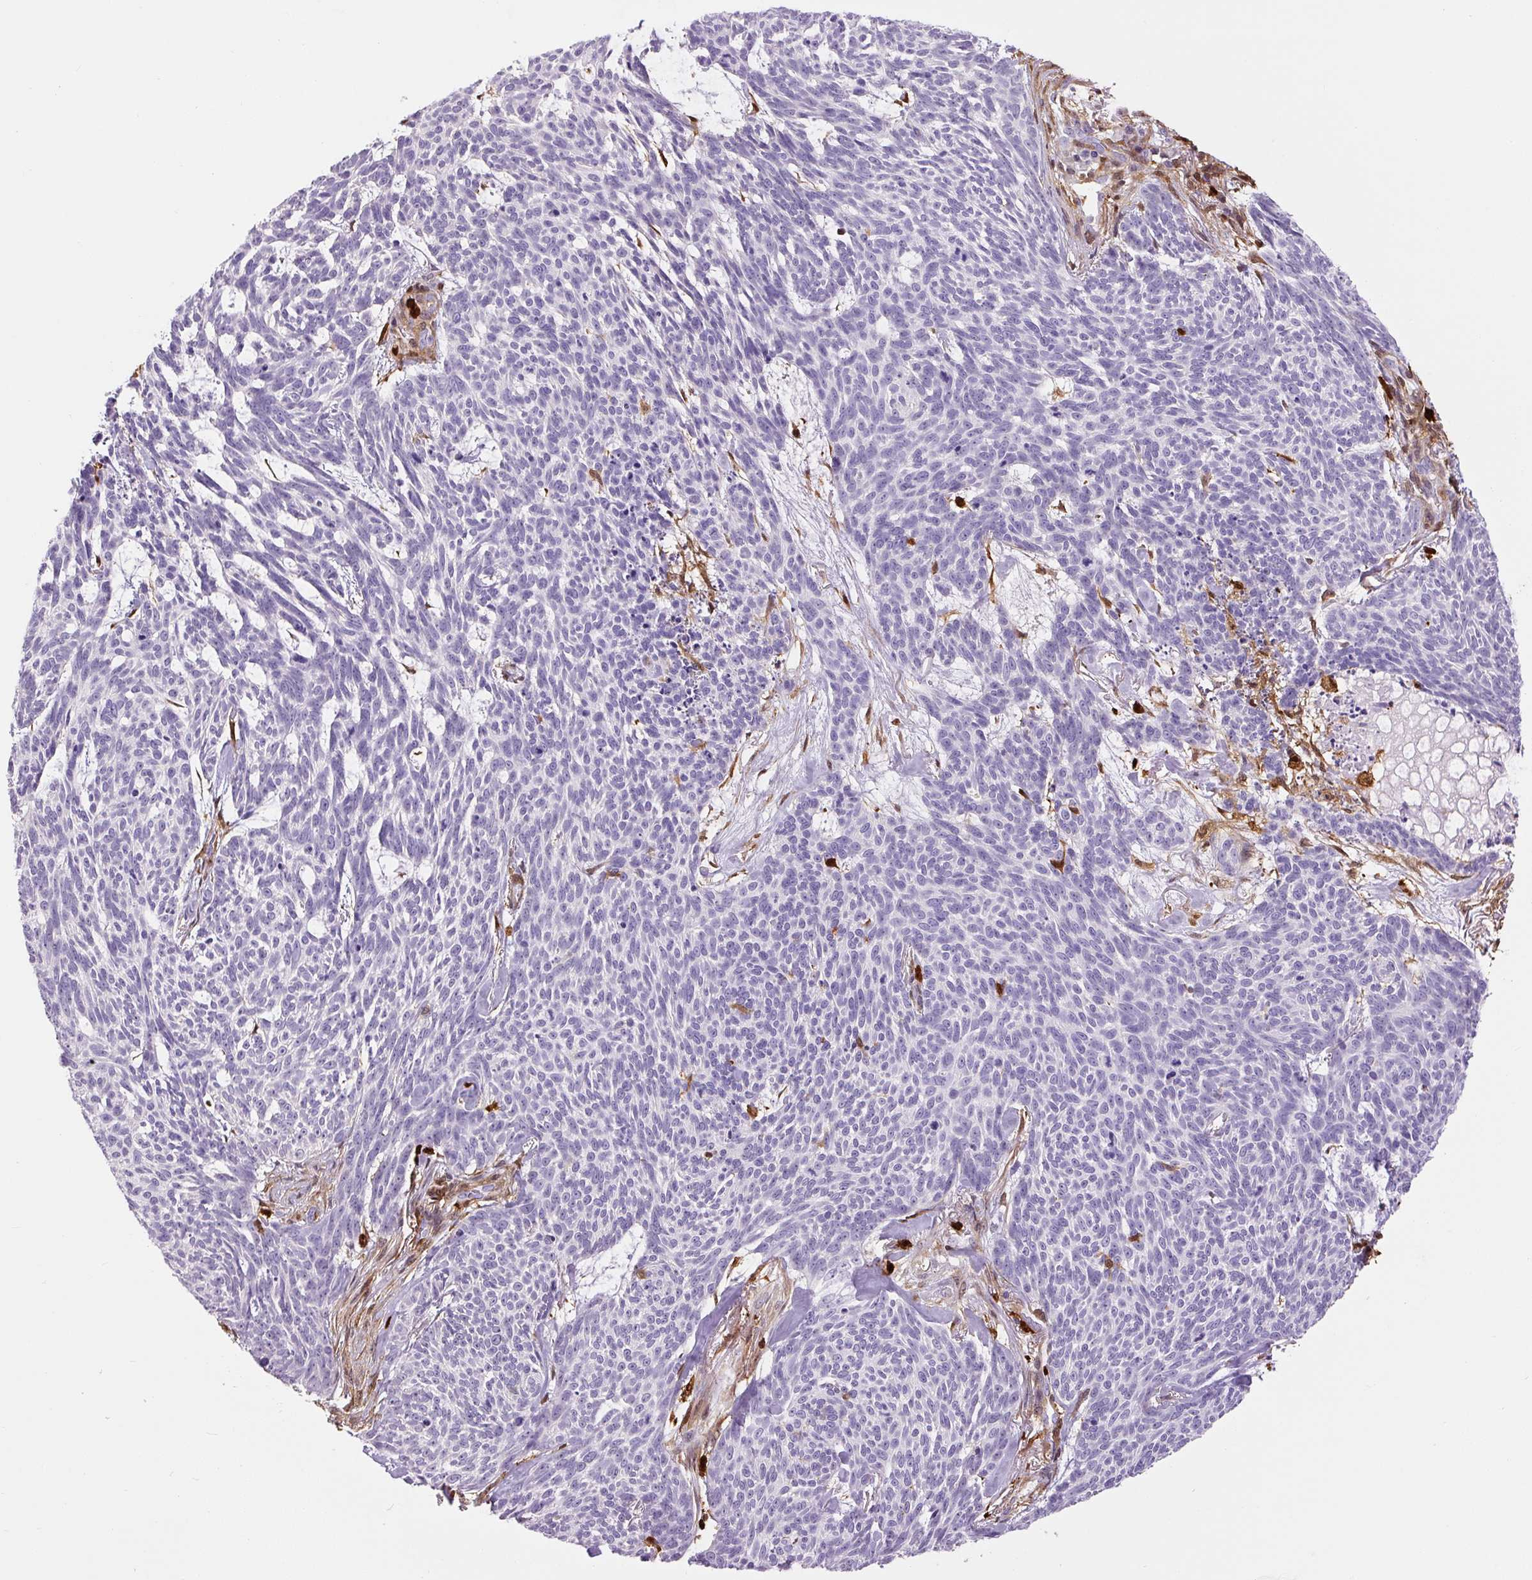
{"staining": {"intensity": "negative", "quantity": "none", "location": "none"}, "tissue": "skin cancer", "cell_type": "Tumor cells", "image_type": "cancer", "snomed": [{"axis": "morphology", "description": "Basal cell carcinoma"}, {"axis": "topography", "description": "Skin"}], "caption": "Immunohistochemical staining of human basal cell carcinoma (skin) reveals no significant positivity in tumor cells. (Immunohistochemistry (ihc), brightfield microscopy, high magnification).", "gene": "S100A4", "patient": {"sex": "female", "age": 93}}